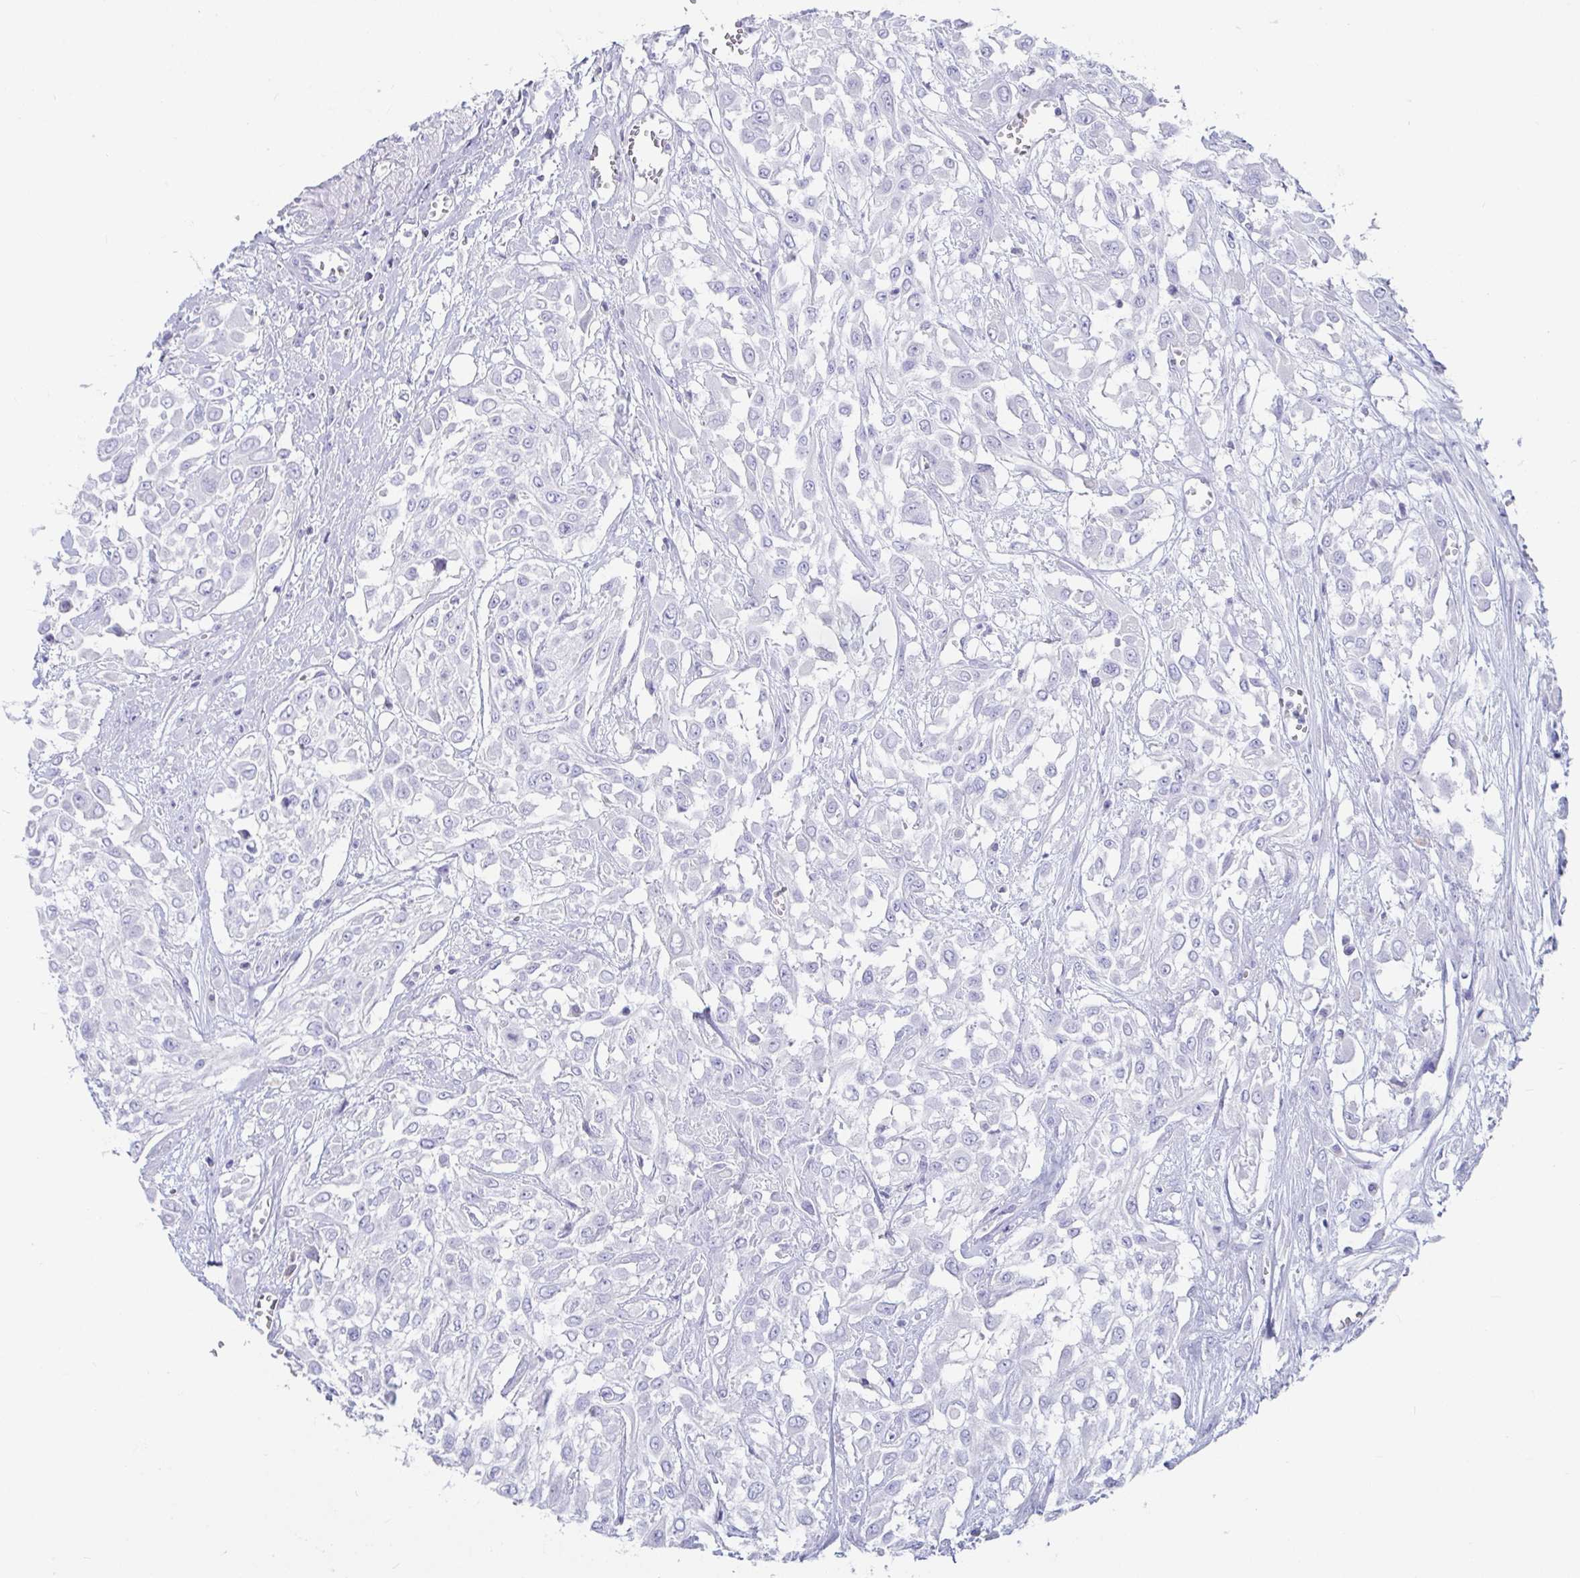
{"staining": {"intensity": "negative", "quantity": "none", "location": "none"}, "tissue": "urothelial cancer", "cell_type": "Tumor cells", "image_type": "cancer", "snomed": [{"axis": "morphology", "description": "Urothelial carcinoma, High grade"}, {"axis": "topography", "description": "Urinary bladder"}], "caption": "DAB immunohistochemical staining of human urothelial cancer exhibits no significant staining in tumor cells. (IHC, brightfield microscopy, high magnification).", "gene": "PLA2G1B", "patient": {"sex": "male", "age": 57}}